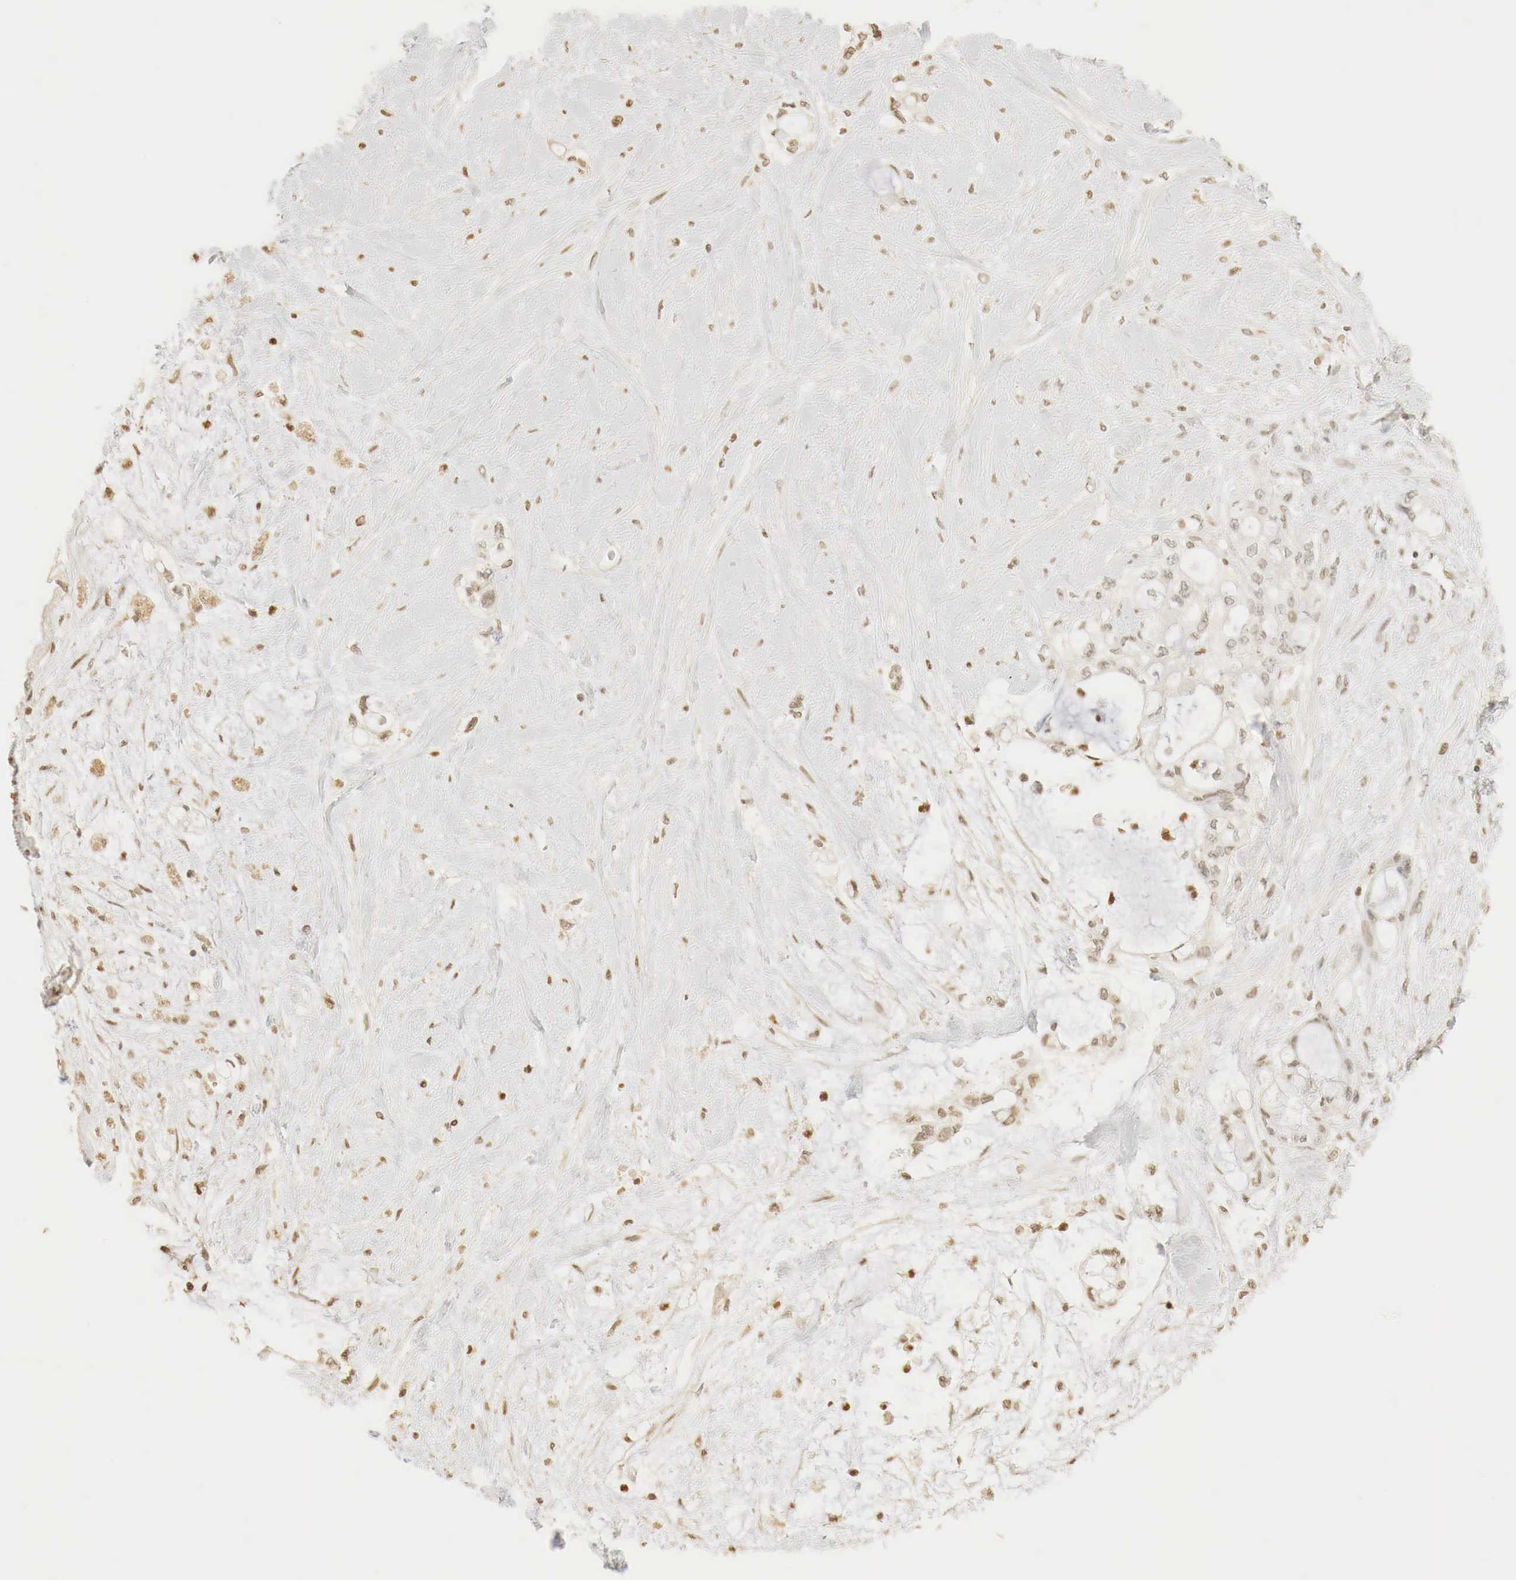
{"staining": {"intensity": "weak", "quantity": "25%-75%", "location": "nuclear"}, "tissue": "pancreatic cancer", "cell_type": "Tumor cells", "image_type": "cancer", "snomed": [{"axis": "morphology", "description": "Adenocarcinoma, NOS"}, {"axis": "topography", "description": "Pancreas"}], "caption": "A low amount of weak nuclear staining is seen in approximately 25%-75% of tumor cells in adenocarcinoma (pancreatic) tissue.", "gene": "ERBB4", "patient": {"sex": "female", "age": 70}}